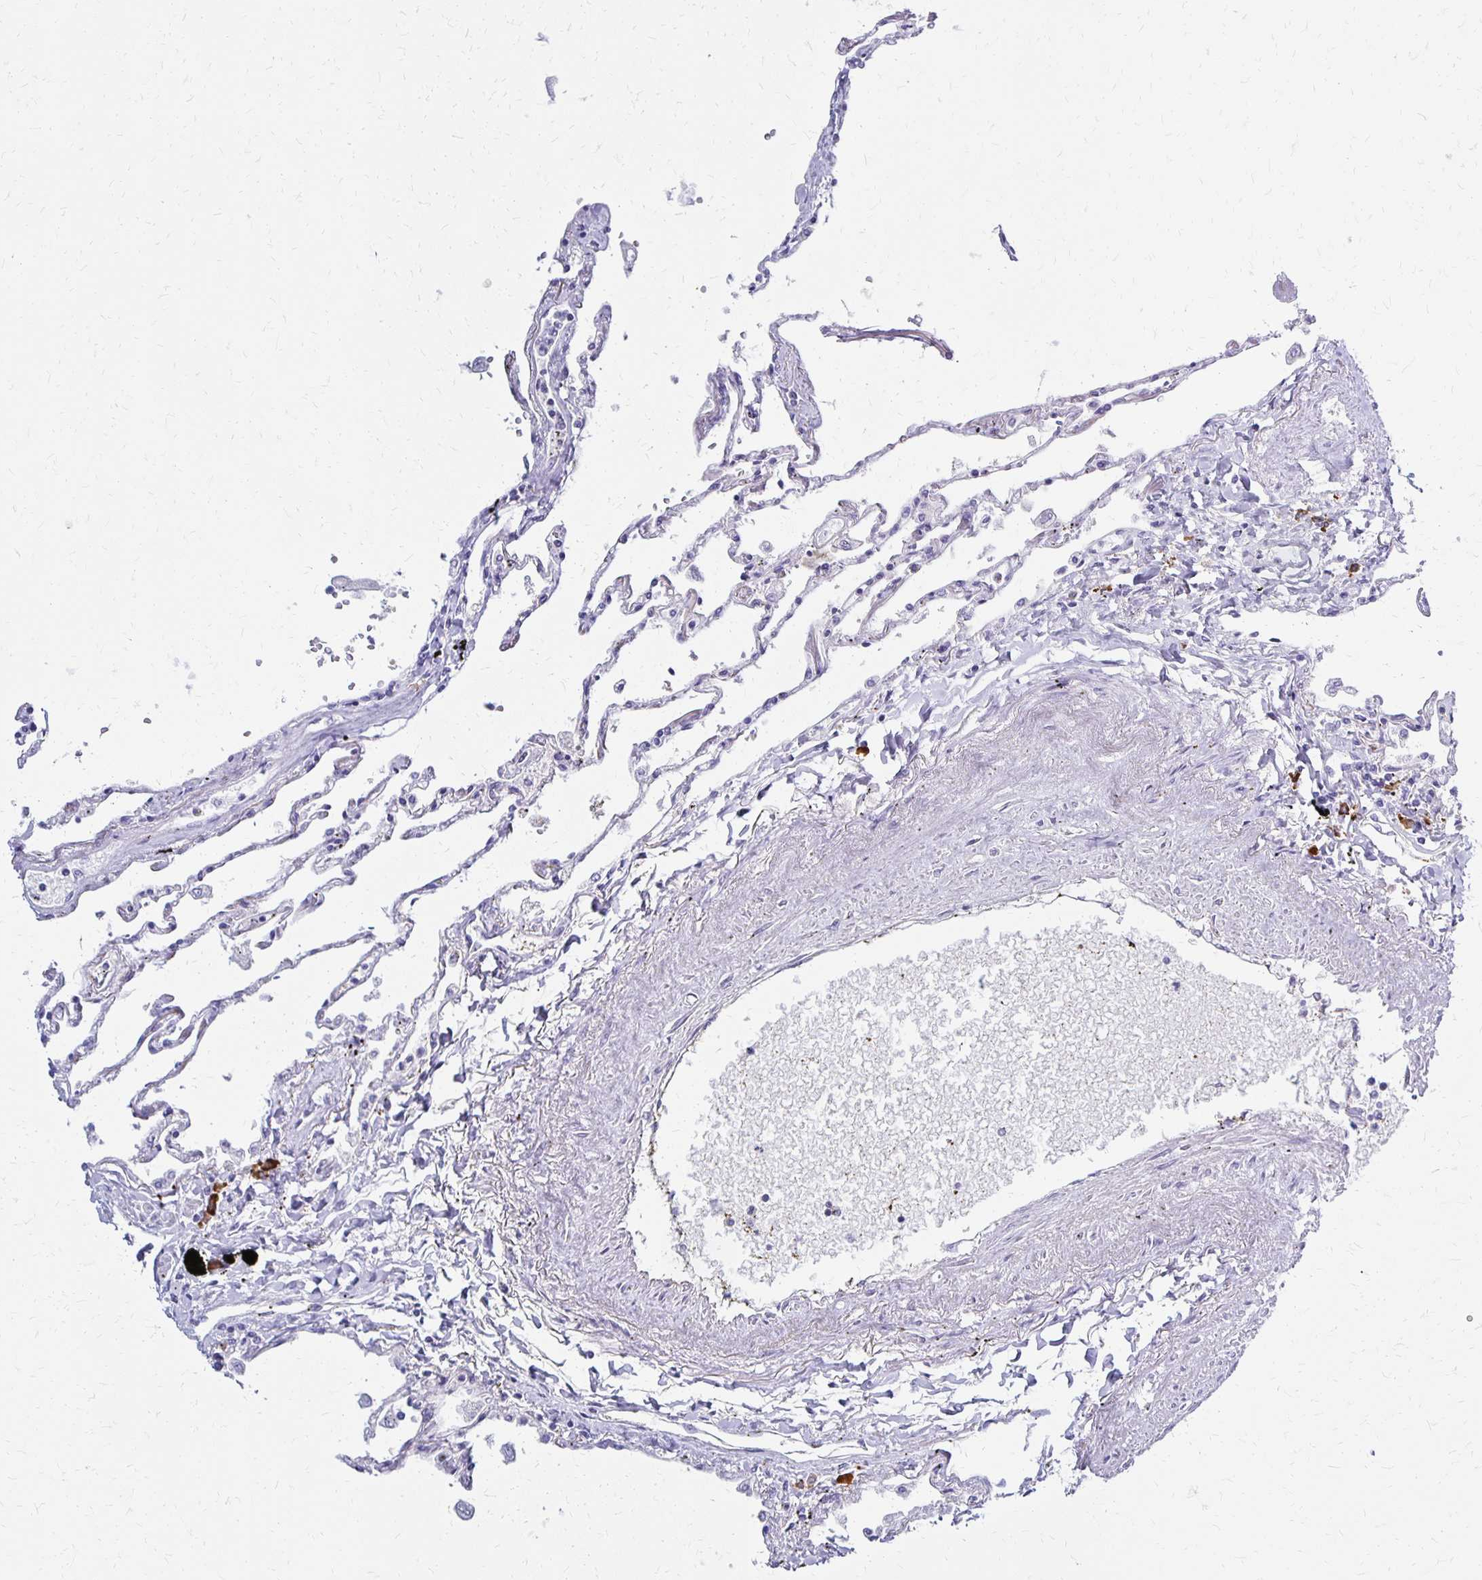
{"staining": {"intensity": "negative", "quantity": "none", "location": "none"}, "tissue": "lung", "cell_type": "Alveolar cells", "image_type": "normal", "snomed": [{"axis": "morphology", "description": "Normal tissue, NOS"}, {"axis": "topography", "description": "Lung"}], "caption": "Immunohistochemistry histopathology image of benign lung stained for a protein (brown), which exhibits no positivity in alveolar cells. (DAB immunohistochemistry (IHC), high magnification).", "gene": "FNTB", "patient": {"sex": "female", "age": 67}}